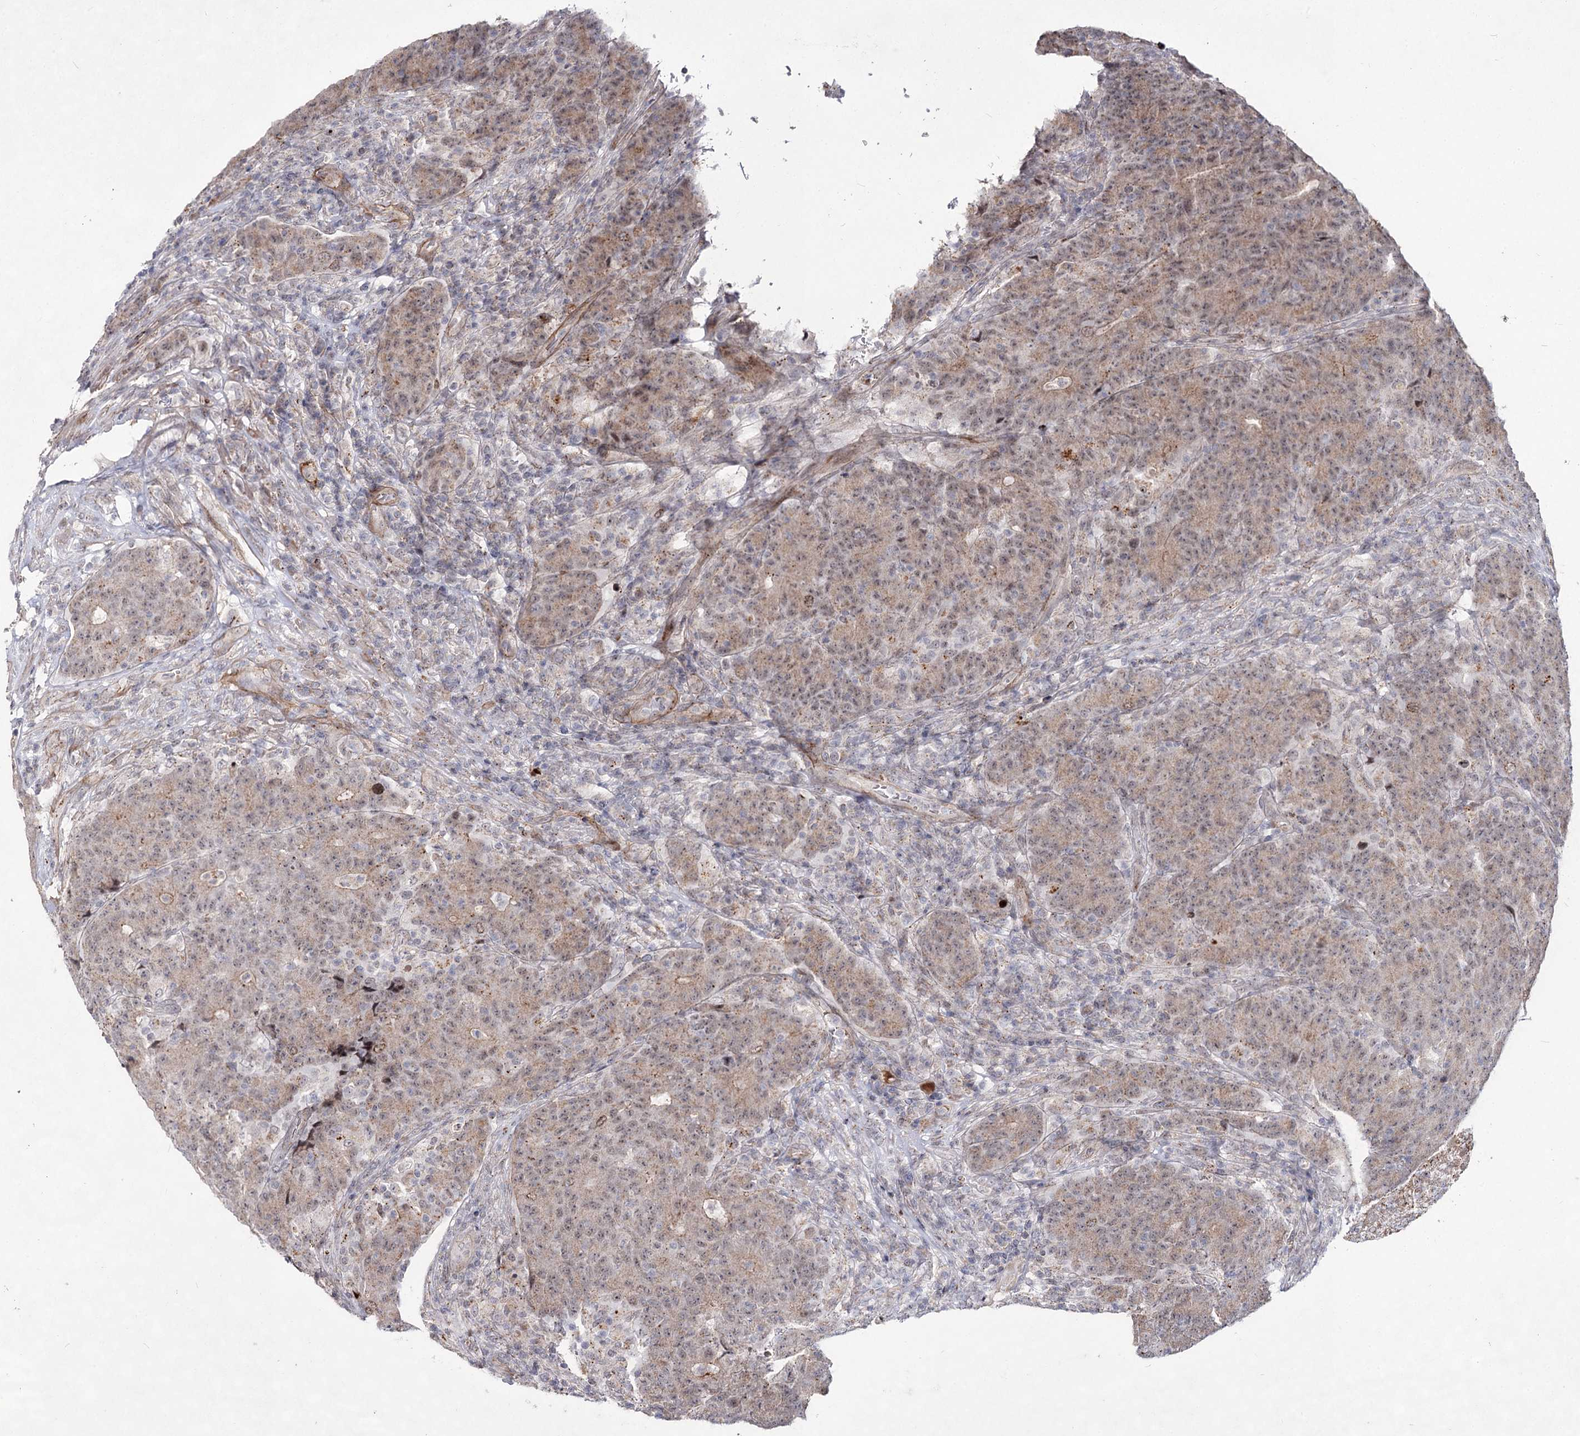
{"staining": {"intensity": "weak", "quantity": "25%-75%", "location": "cytoplasmic/membranous,nuclear"}, "tissue": "colorectal cancer", "cell_type": "Tumor cells", "image_type": "cancer", "snomed": [{"axis": "morphology", "description": "Adenocarcinoma, NOS"}, {"axis": "topography", "description": "Colon"}], "caption": "Immunohistochemistry (IHC) (DAB) staining of adenocarcinoma (colorectal) shows weak cytoplasmic/membranous and nuclear protein positivity in about 25%-75% of tumor cells.", "gene": "ATL2", "patient": {"sex": "female", "age": 75}}